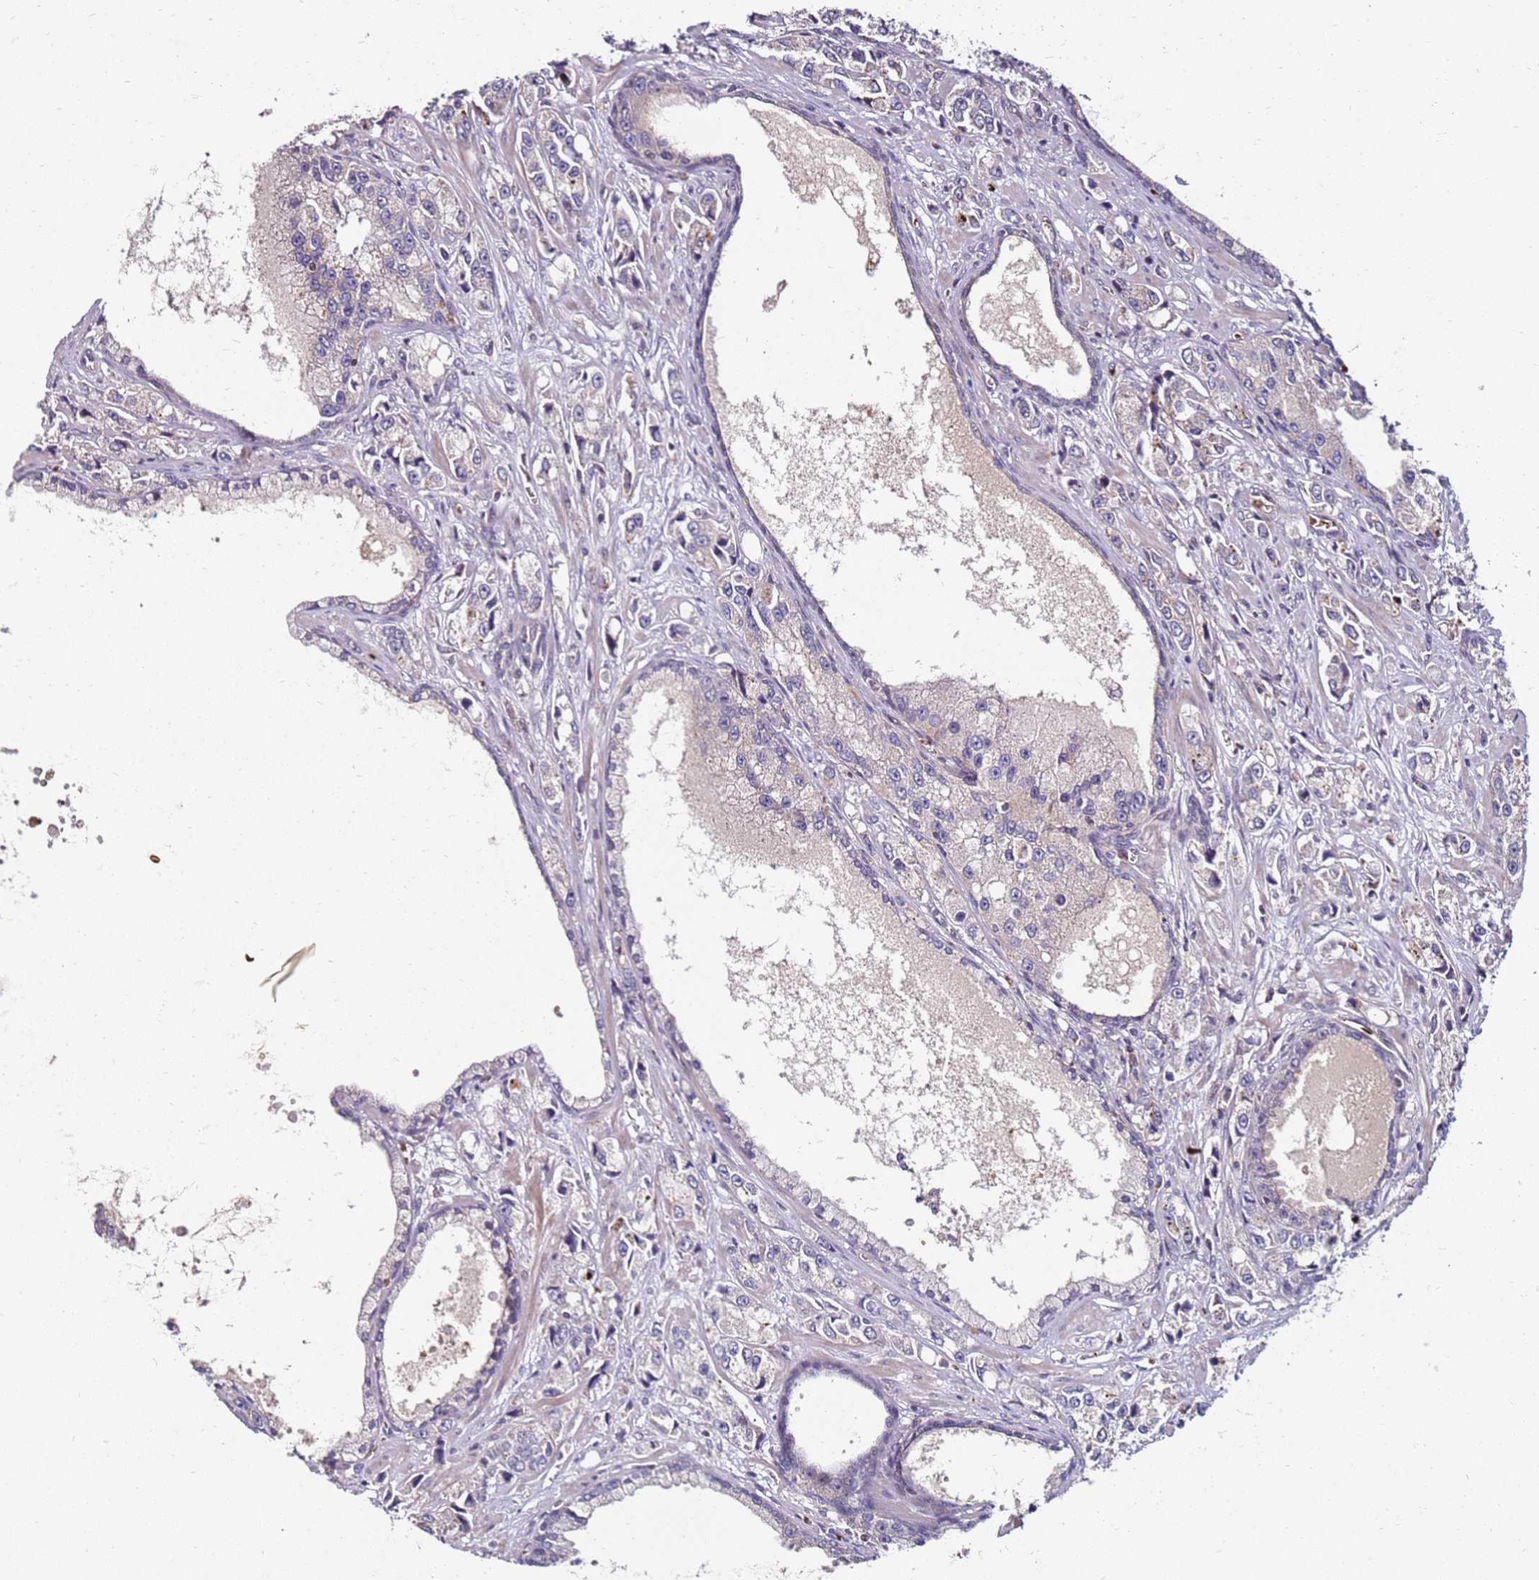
{"staining": {"intensity": "negative", "quantity": "none", "location": "none"}, "tissue": "prostate cancer", "cell_type": "Tumor cells", "image_type": "cancer", "snomed": [{"axis": "morphology", "description": "Adenocarcinoma, High grade"}, {"axis": "topography", "description": "Prostate"}], "caption": "Tumor cells are negative for protein expression in human high-grade adenocarcinoma (prostate).", "gene": "RNF11", "patient": {"sex": "male", "age": 74}}